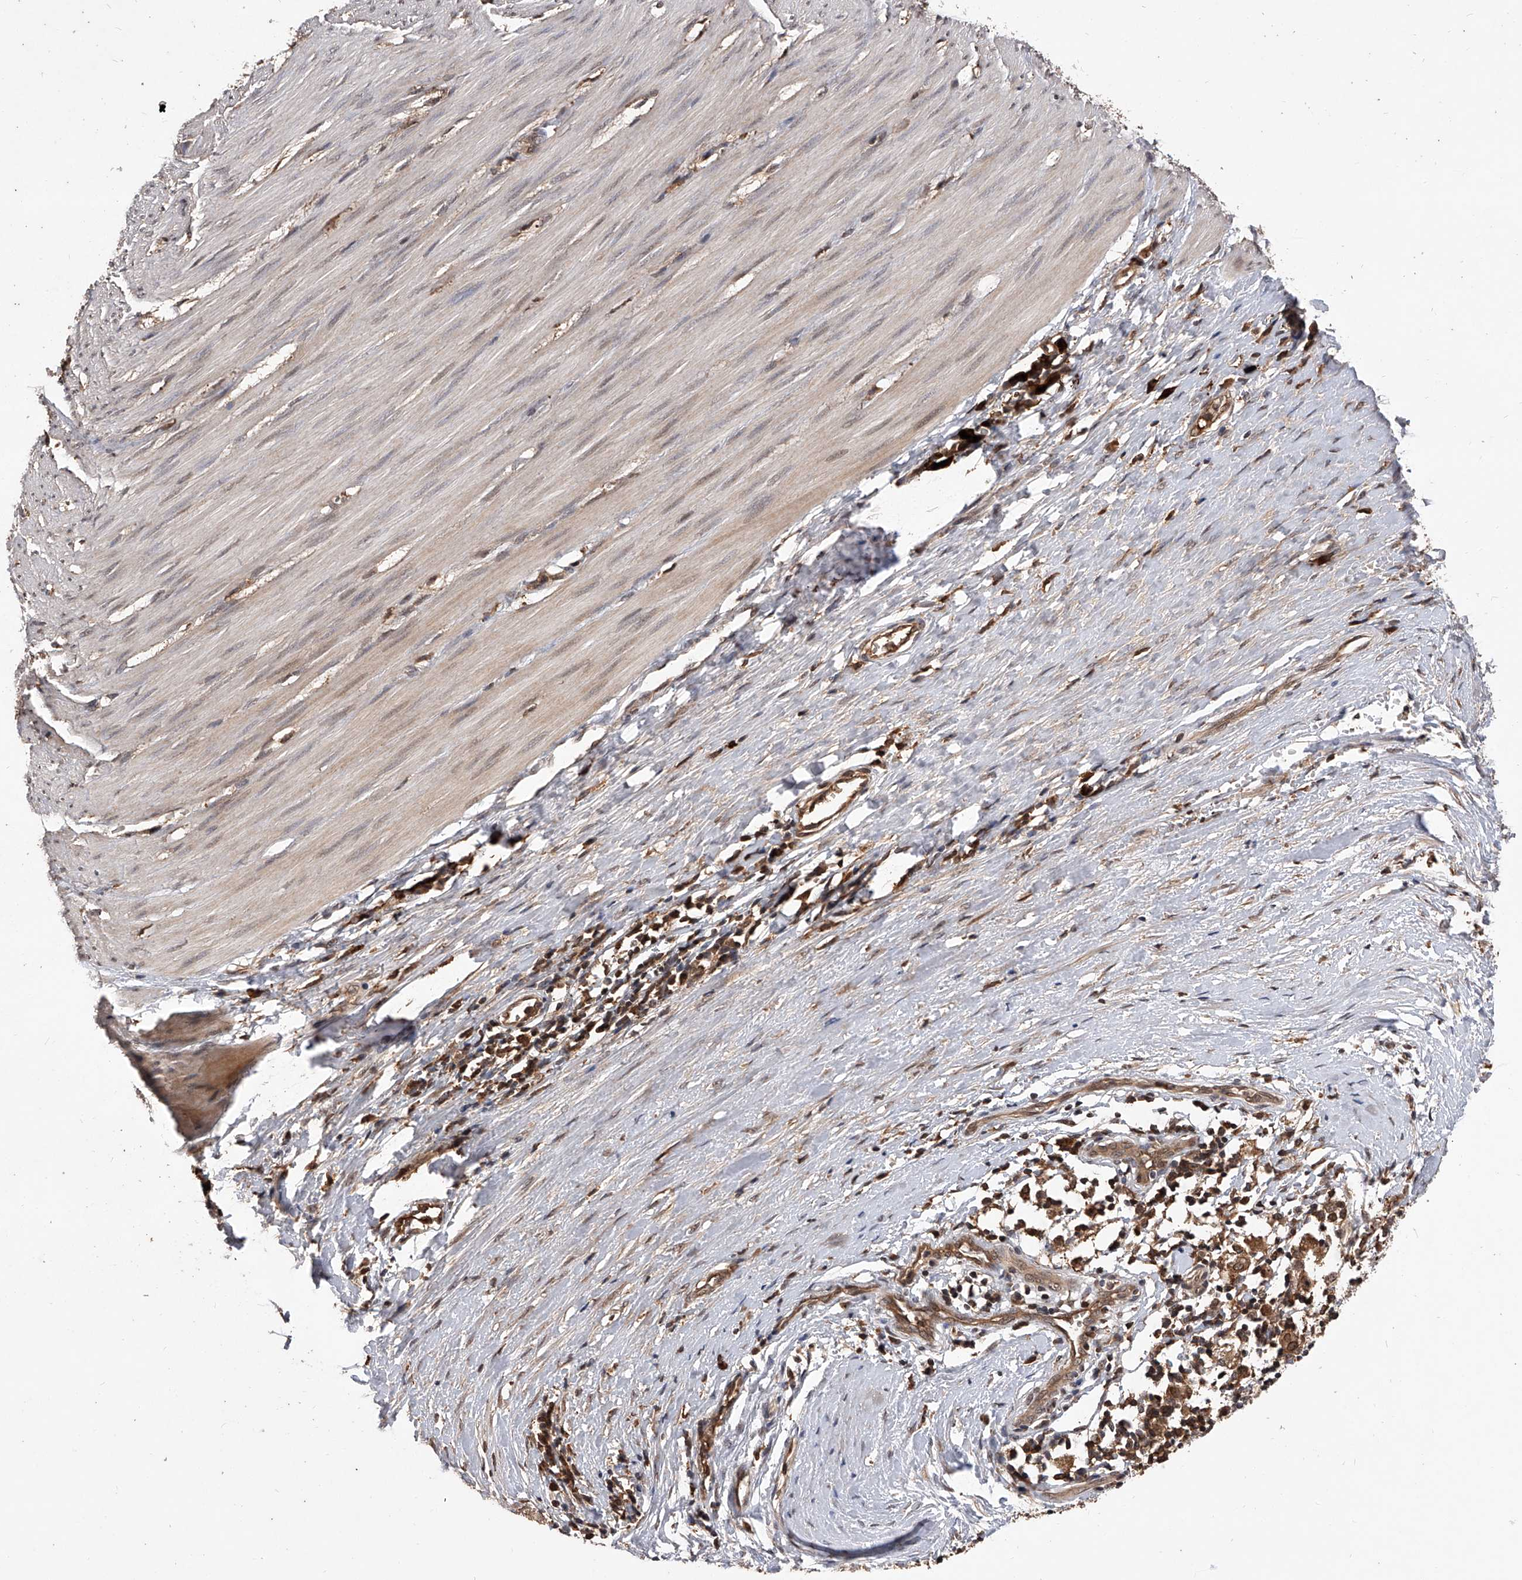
{"staining": {"intensity": "weak", "quantity": ">75%", "location": "cytoplasmic/membranous,nuclear"}, "tissue": "smooth muscle", "cell_type": "Smooth muscle cells", "image_type": "normal", "snomed": [{"axis": "morphology", "description": "Normal tissue, NOS"}, {"axis": "morphology", "description": "Adenocarcinoma, NOS"}, {"axis": "topography", "description": "Colon"}, {"axis": "topography", "description": "Peripheral nerve tissue"}], "caption": "Smooth muscle stained for a protein reveals weak cytoplasmic/membranous,nuclear positivity in smooth muscle cells. (DAB (3,3'-diaminobenzidine) IHC with brightfield microscopy, high magnification).", "gene": "CFAP410", "patient": {"sex": "male", "age": 14}}